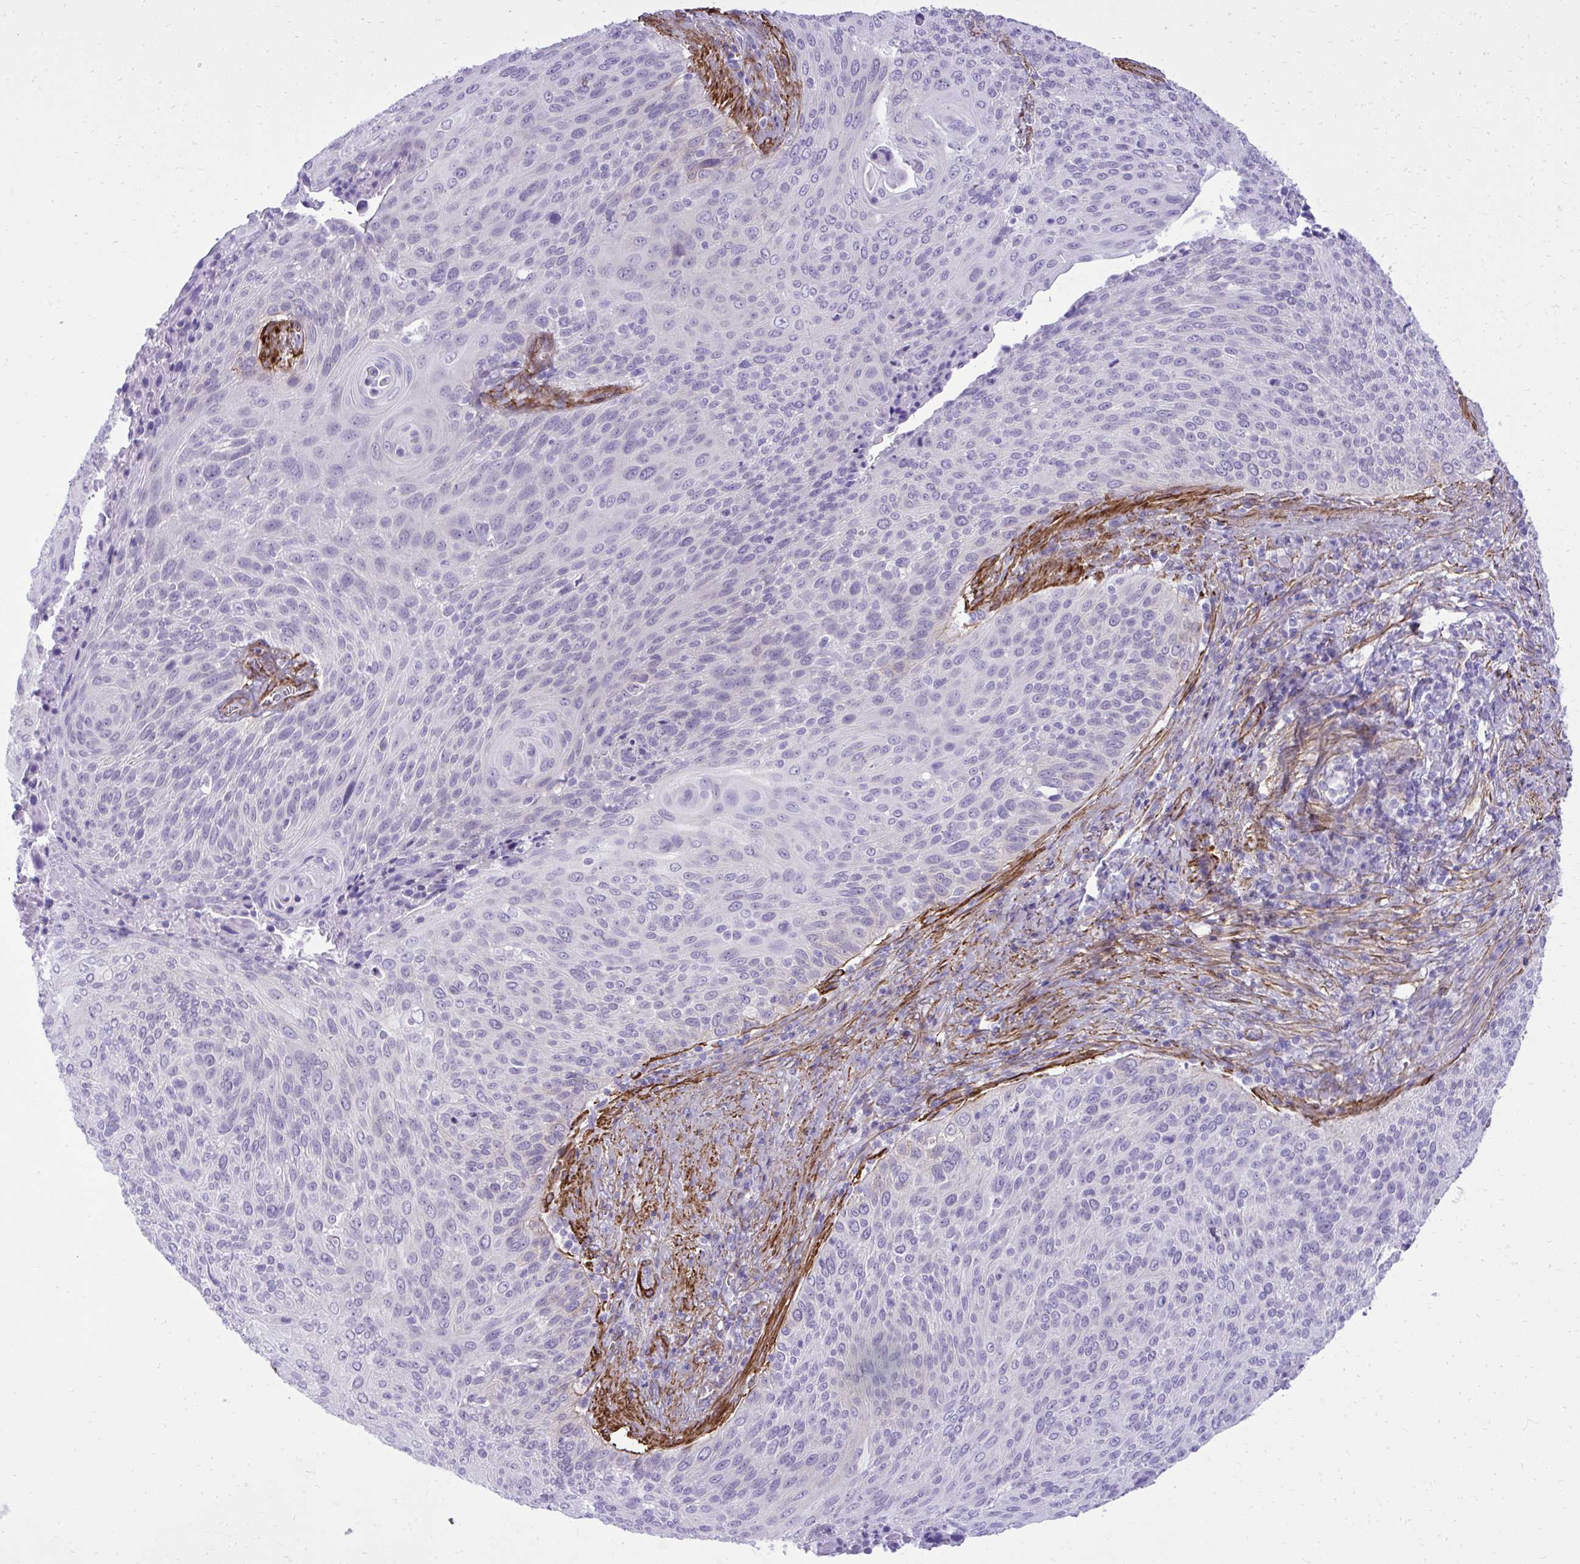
{"staining": {"intensity": "negative", "quantity": "none", "location": "none"}, "tissue": "cervical cancer", "cell_type": "Tumor cells", "image_type": "cancer", "snomed": [{"axis": "morphology", "description": "Squamous cell carcinoma, NOS"}, {"axis": "topography", "description": "Cervix"}], "caption": "DAB immunohistochemical staining of cervical cancer (squamous cell carcinoma) demonstrates no significant positivity in tumor cells.", "gene": "PITPNM3", "patient": {"sex": "female", "age": 31}}